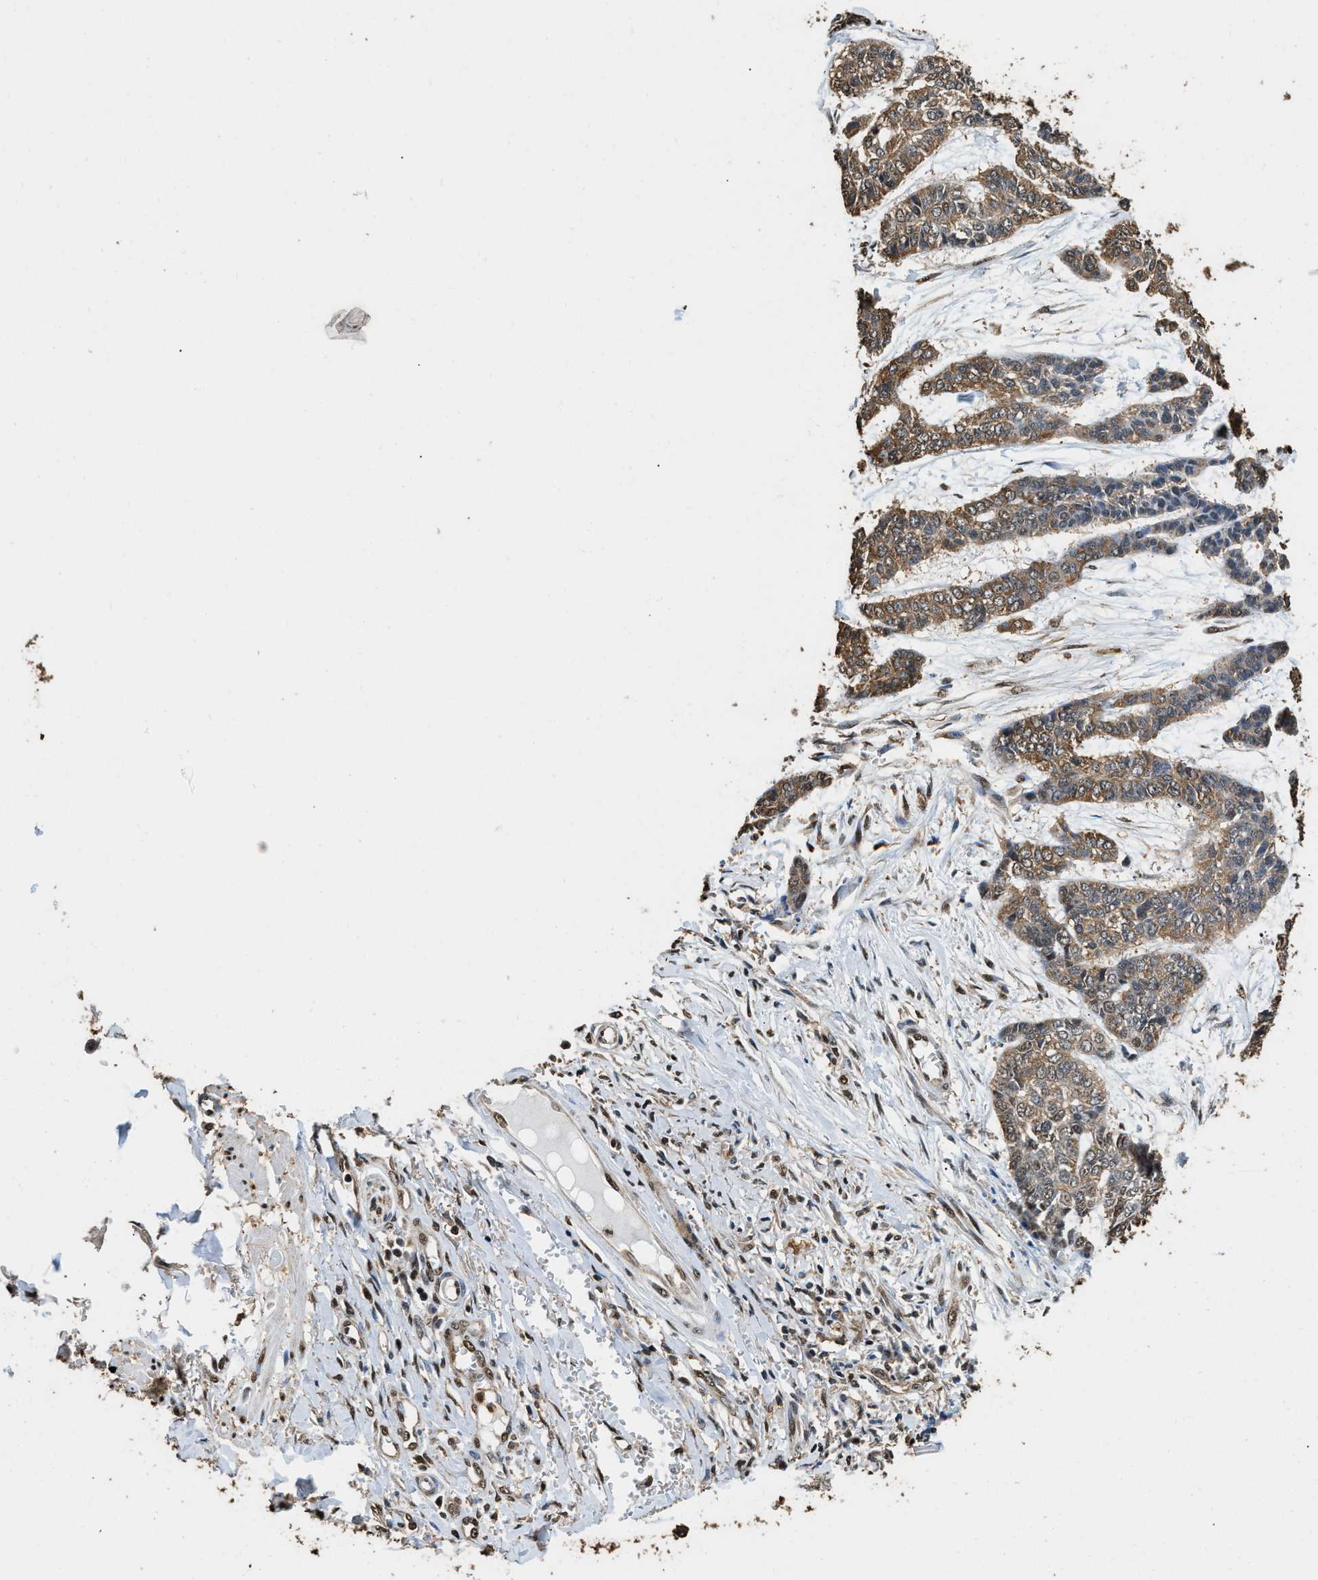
{"staining": {"intensity": "moderate", "quantity": ">75%", "location": "cytoplasmic/membranous"}, "tissue": "skin cancer", "cell_type": "Tumor cells", "image_type": "cancer", "snomed": [{"axis": "morphology", "description": "Basal cell carcinoma"}, {"axis": "topography", "description": "Skin"}], "caption": "Protein expression analysis of human skin basal cell carcinoma reveals moderate cytoplasmic/membranous expression in approximately >75% of tumor cells.", "gene": "GAPDH", "patient": {"sex": "female", "age": 64}}